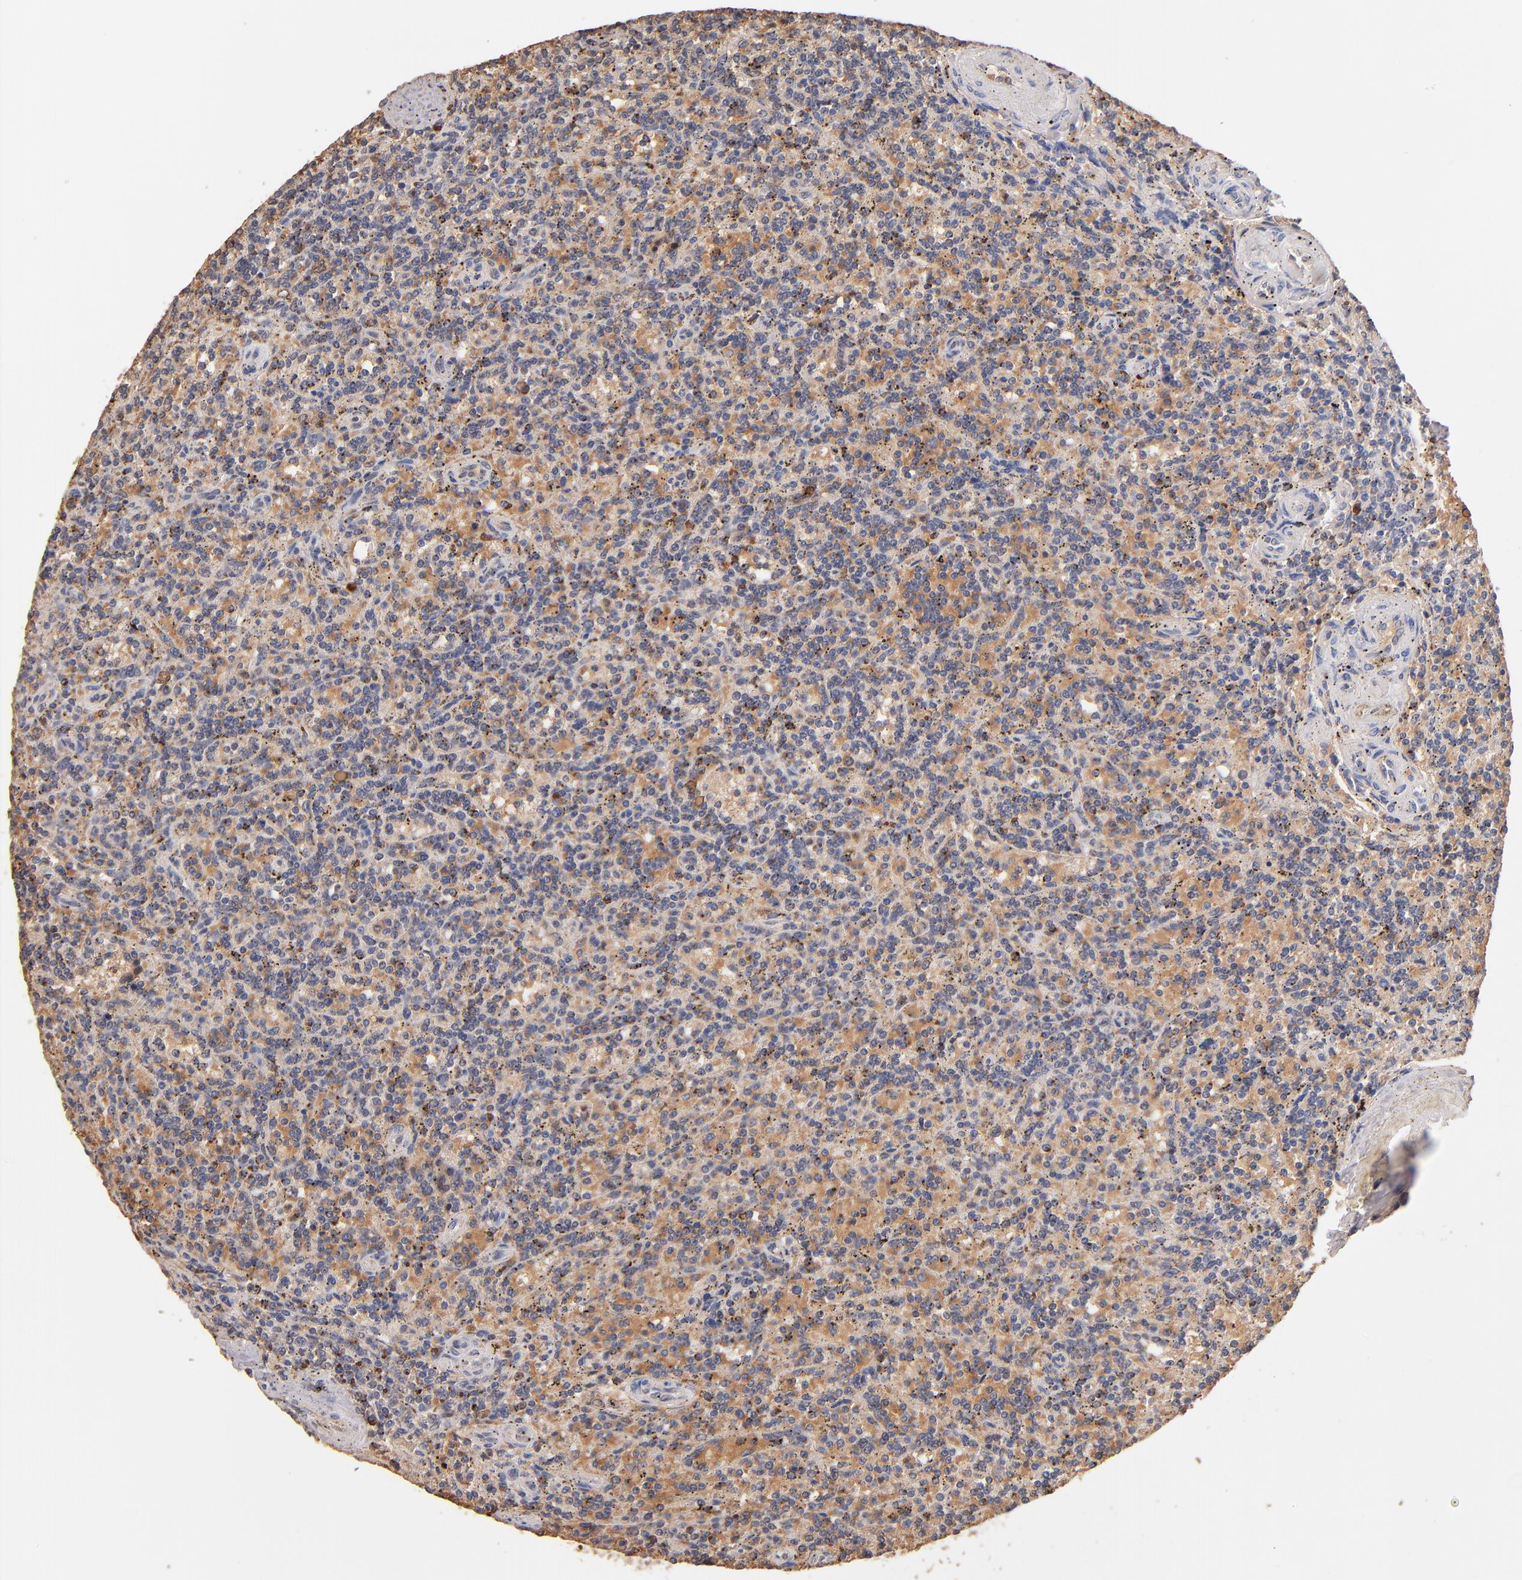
{"staining": {"intensity": "negative", "quantity": "none", "location": "none"}, "tissue": "lymphoma", "cell_type": "Tumor cells", "image_type": "cancer", "snomed": [{"axis": "morphology", "description": "Malignant lymphoma, non-Hodgkin's type, Low grade"}, {"axis": "topography", "description": "Spleen"}], "caption": "The immunohistochemistry (IHC) micrograph has no significant expression in tumor cells of malignant lymphoma, non-Hodgkin's type (low-grade) tissue.", "gene": "RO60", "patient": {"sex": "male", "age": 73}}